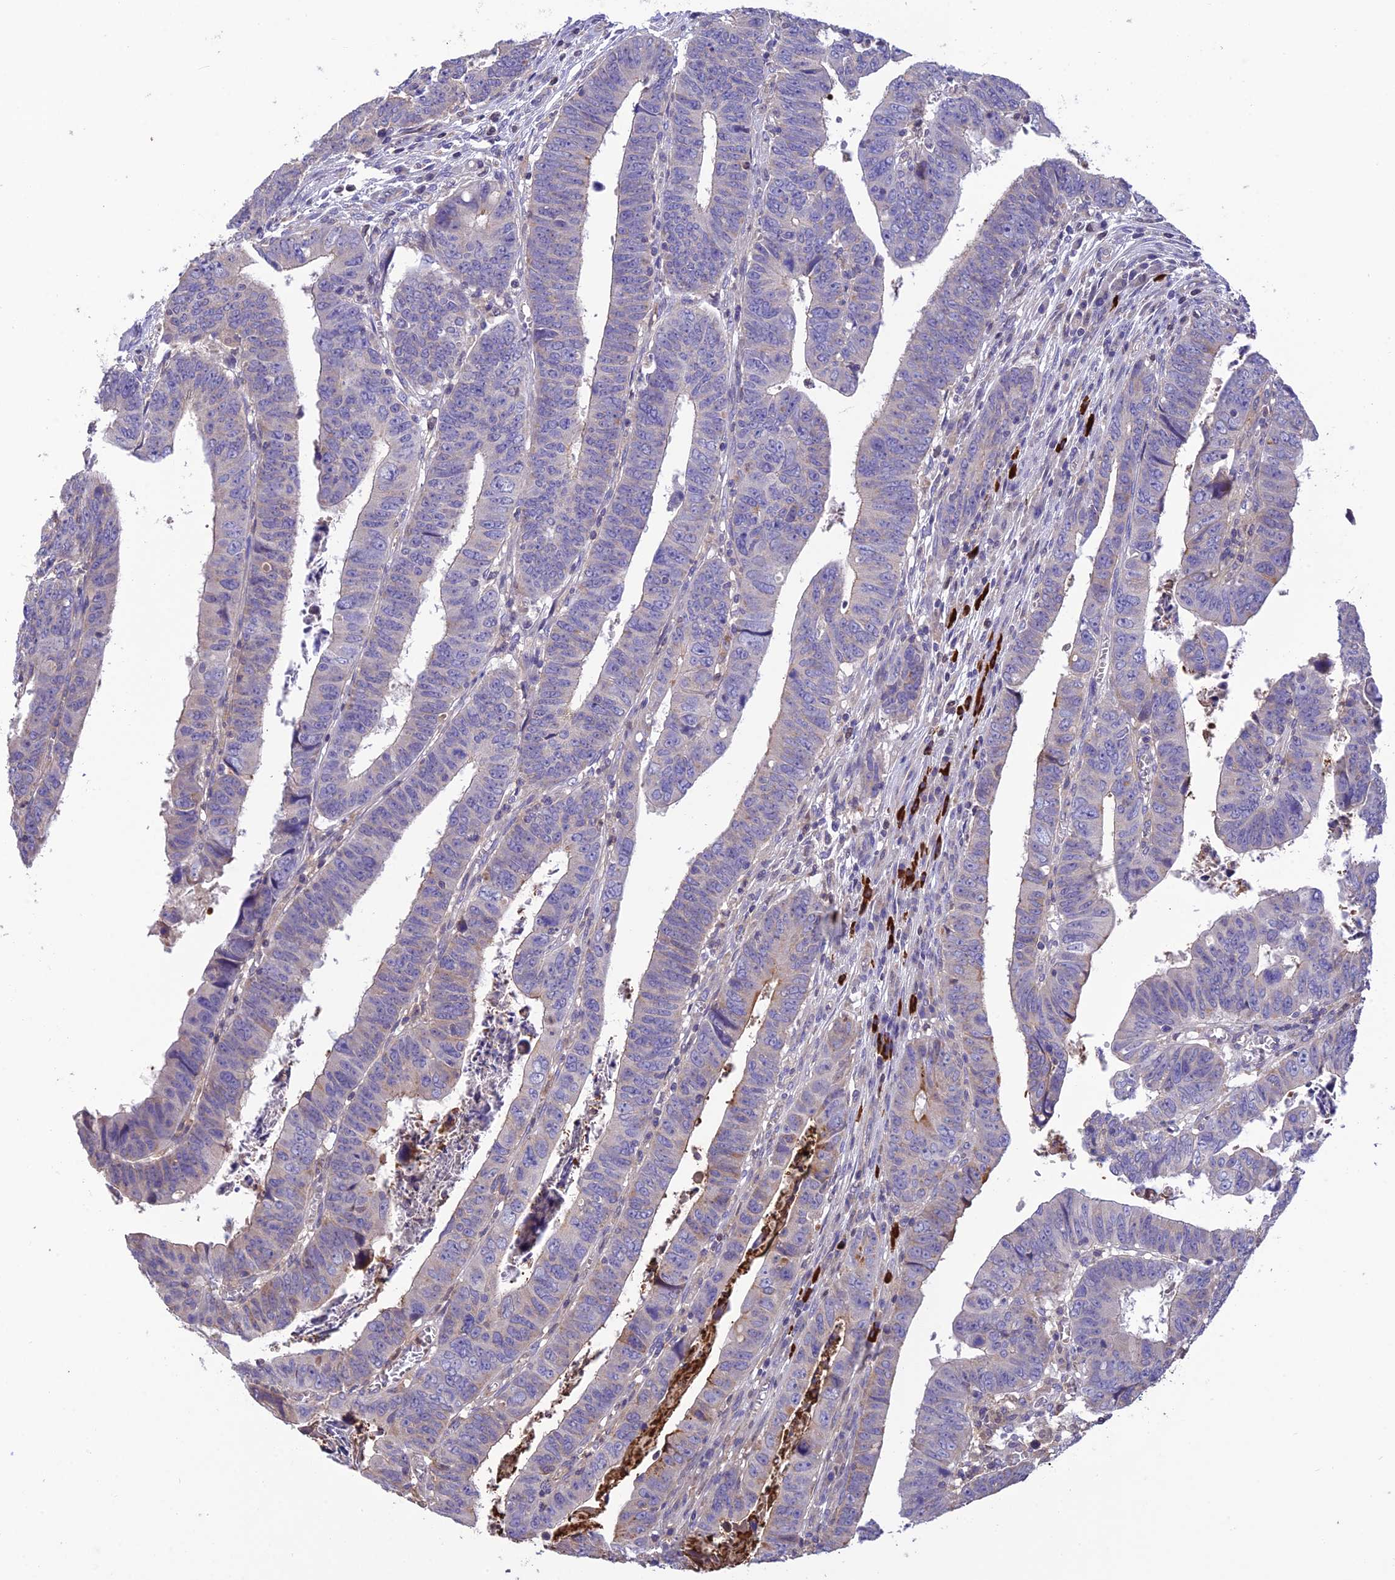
{"staining": {"intensity": "negative", "quantity": "none", "location": "none"}, "tissue": "colorectal cancer", "cell_type": "Tumor cells", "image_type": "cancer", "snomed": [{"axis": "morphology", "description": "Normal tissue, NOS"}, {"axis": "morphology", "description": "Adenocarcinoma, NOS"}, {"axis": "topography", "description": "Rectum"}], "caption": "Colorectal adenocarcinoma stained for a protein using IHC displays no positivity tumor cells.", "gene": "MIOS", "patient": {"sex": "female", "age": 65}}